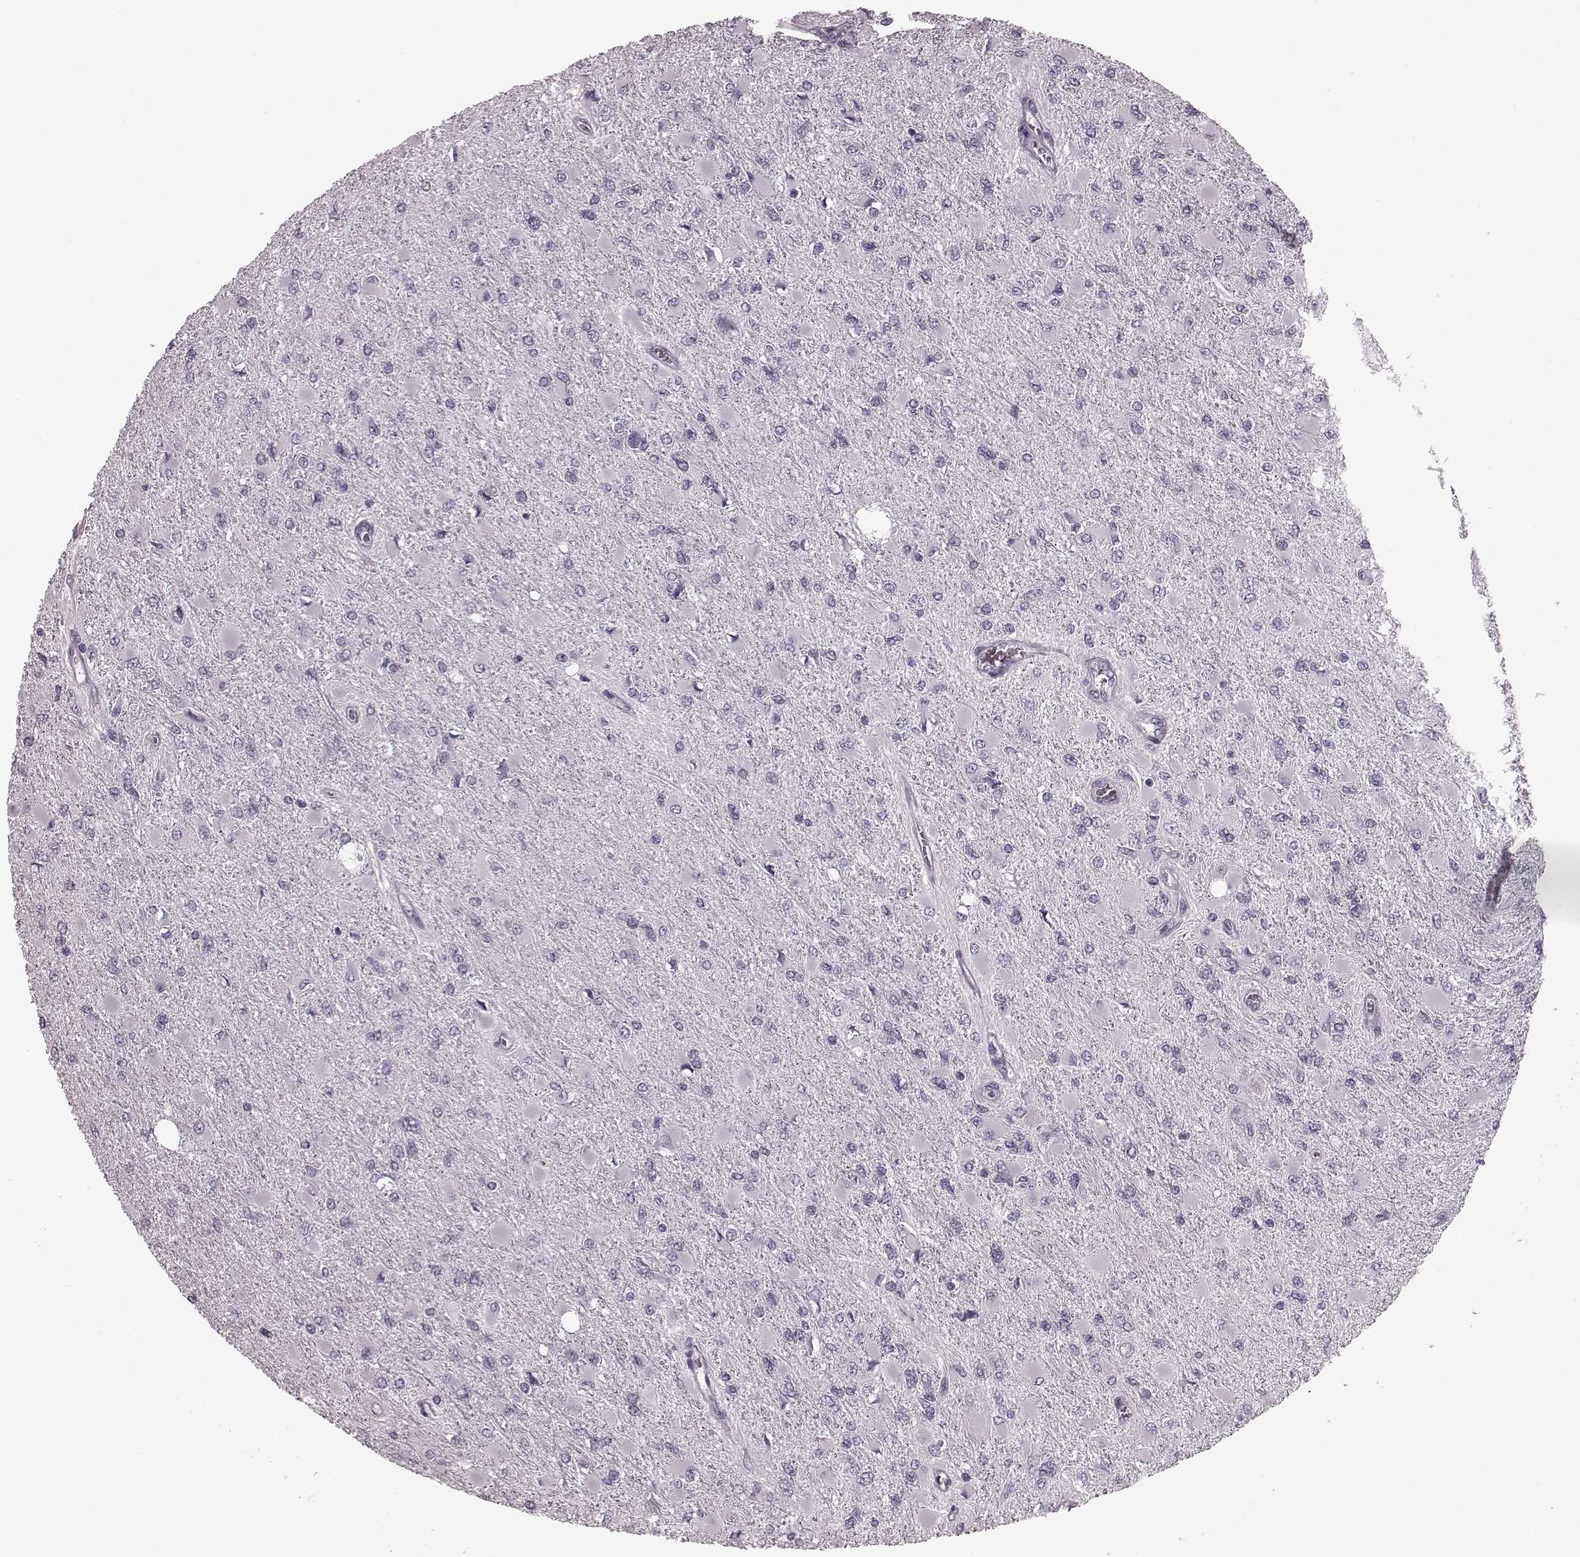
{"staining": {"intensity": "negative", "quantity": "none", "location": "none"}, "tissue": "glioma", "cell_type": "Tumor cells", "image_type": "cancer", "snomed": [{"axis": "morphology", "description": "Glioma, malignant, High grade"}, {"axis": "topography", "description": "Cerebral cortex"}], "caption": "This is an immunohistochemistry image of glioma. There is no staining in tumor cells.", "gene": "CST7", "patient": {"sex": "female", "age": 36}}